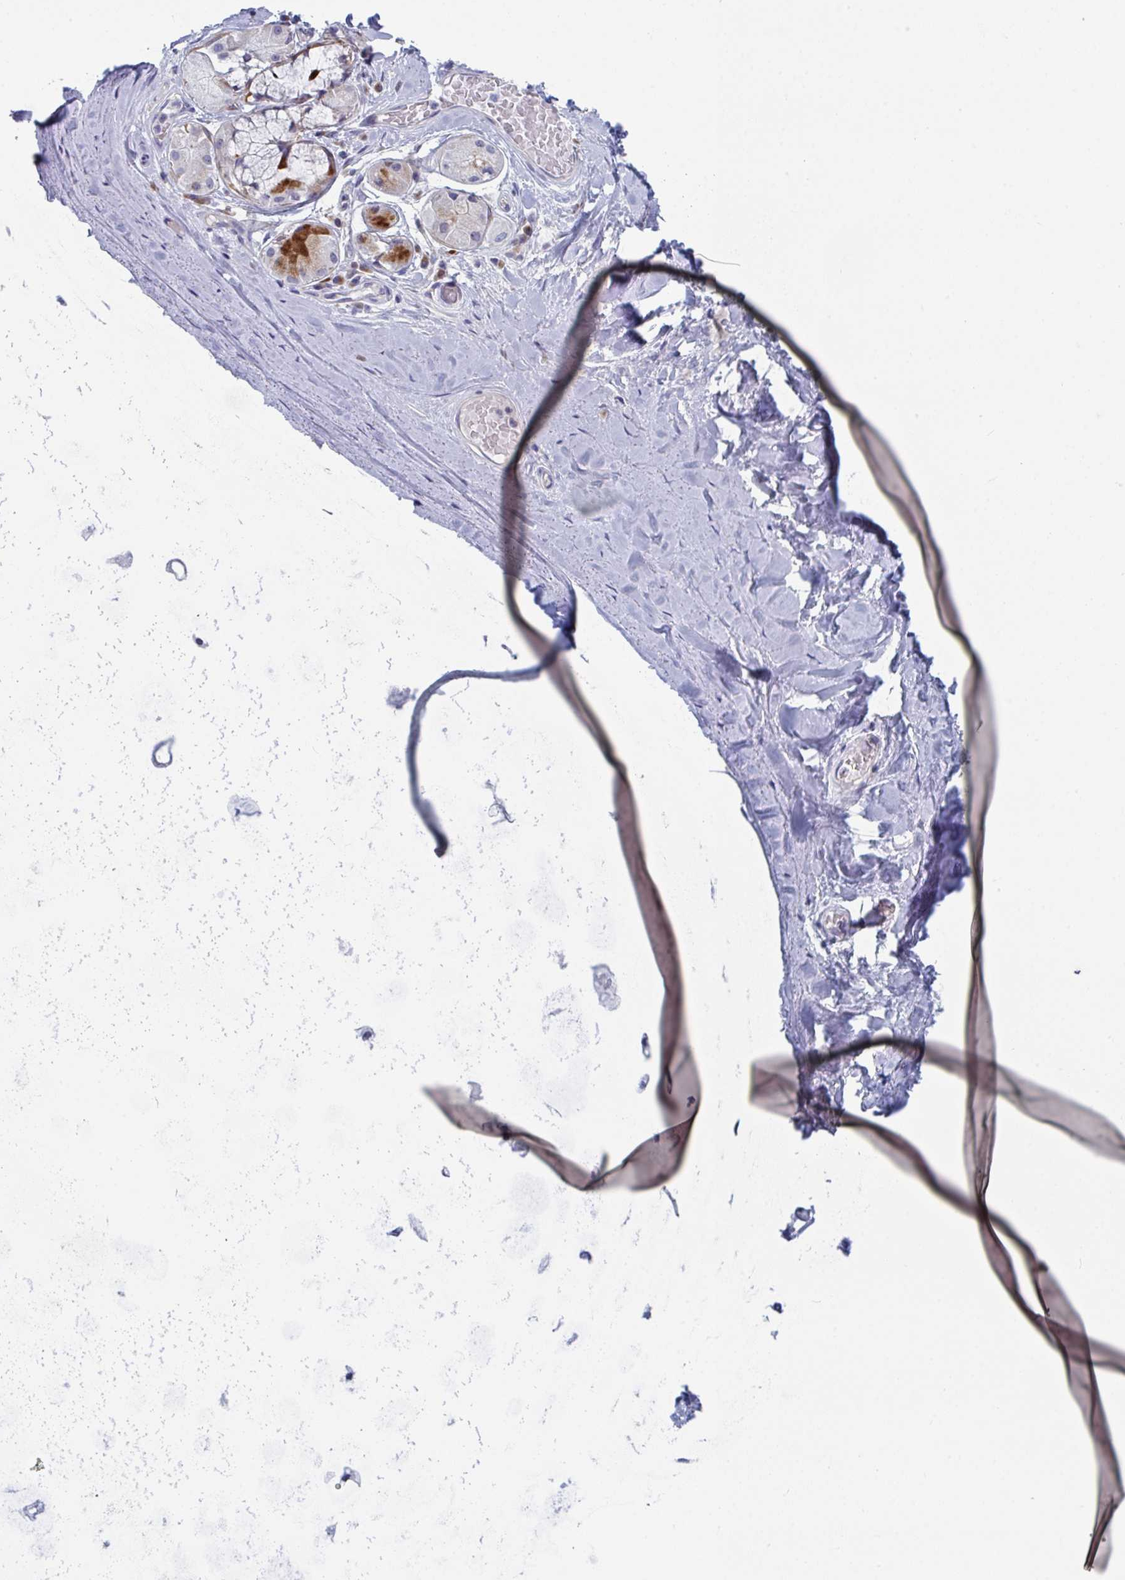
{"staining": {"intensity": "negative", "quantity": "none", "location": "none"}, "tissue": "adipose tissue", "cell_type": "Adipocytes", "image_type": "normal", "snomed": [{"axis": "morphology", "description": "Normal tissue, NOS"}, {"axis": "topography", "description": "Cartilage tissue"}, {"axis": "topography", "description": "Bronchus"}], "caption": "Unremarkable adipose tissue was stained to show a protein in brown. There is no significant staining in adipocytes. (Stains: DAB (3,3'-diaminobenzidine) IHC with hematoxylin counter stain, Microscopy: brightfield microscopy at high magnification).", "gene": "CENPT", "patient": {"sex": "male", "age": 64}}